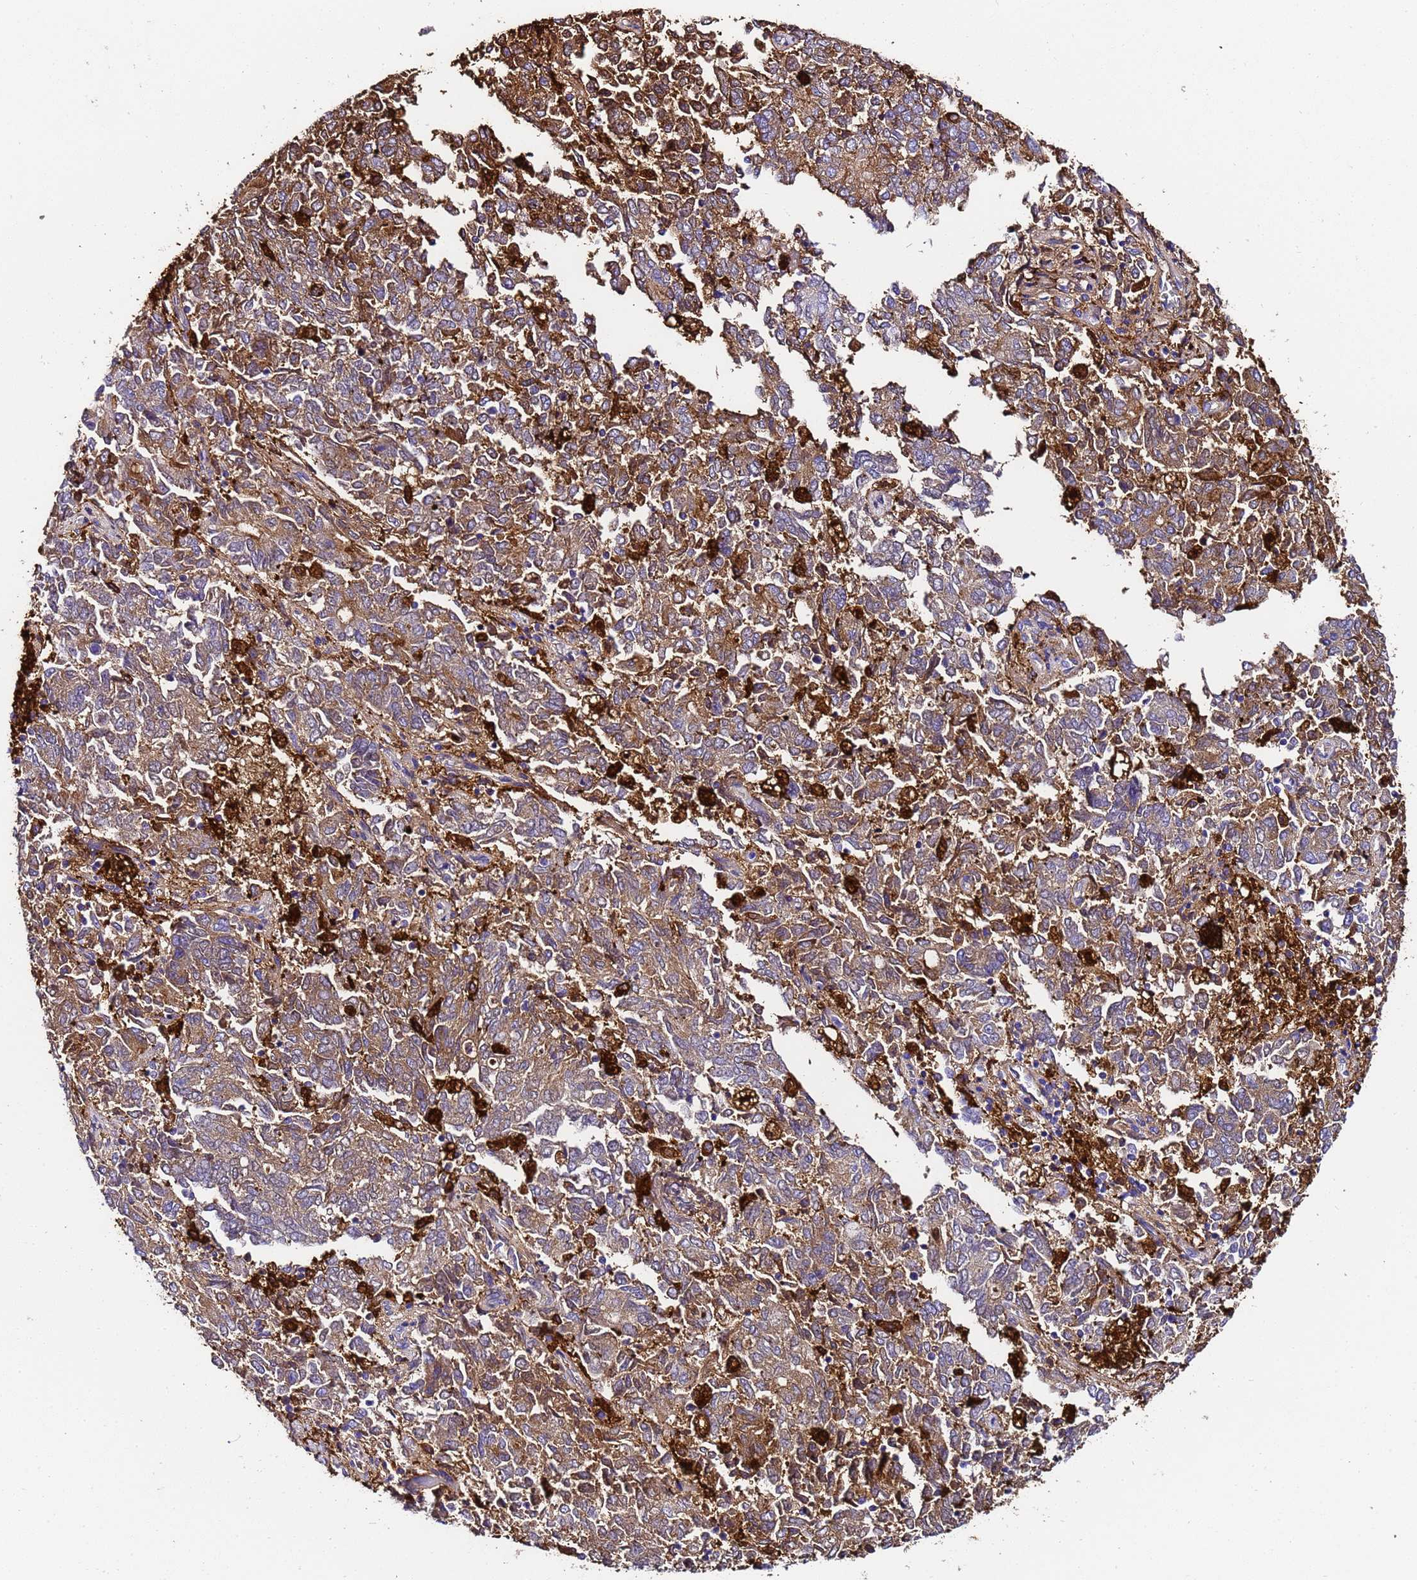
{"staining": {"intensity": "moderate", "quantity": ">75%", "location": "cytoplasmic/membranous"}, "tissue": "endometrial cancer", "cell_type": "Tumor cells", "image_type": "cancer", "snomed": [{"axis": "morphology", "description": "Adenocarcinoma, NOS"}, {"axis": "topography", "description": "Endometrium"}], "caption": "Immunohistochemistry micrograph of neoplastic tissue: adenocarcinoma (endometrial) stained using immunohistochemistry shows medium levels of moderate protein expression localized specifically in the cytoplasmic/membranous of tumor cells, appearing as a cytoplasmic/membranous brown color.", "gene": "FTL", "patient": {"sex": "female", "age": 80}}